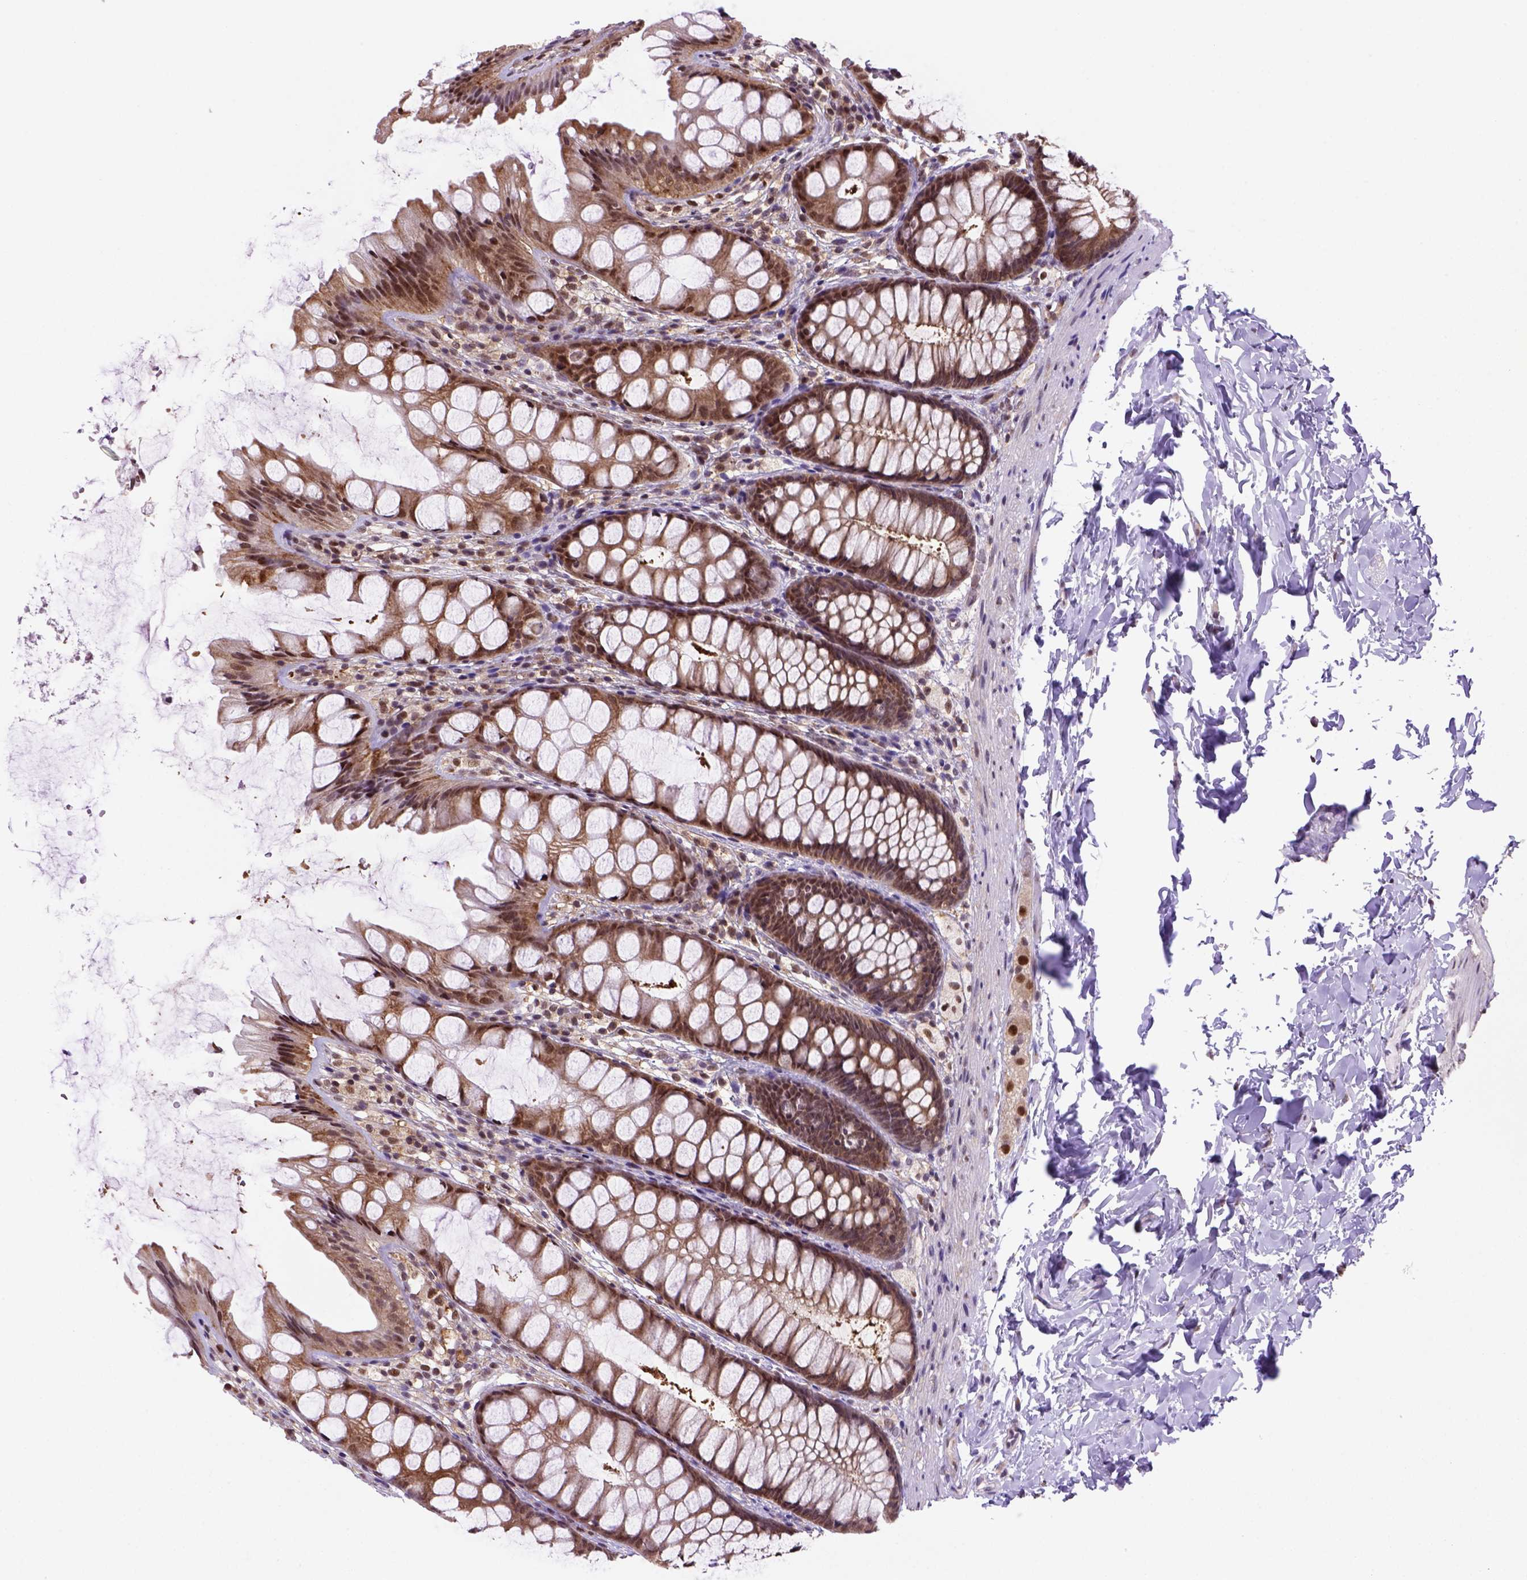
{"staining": {"intensity": "strong", "quantity": ">75%", "location": "nuclear"}, "tissue": "colon", "cell_type": "Endothelial cells", "image_type": "normal", "snomed": [{"axis": "morphology", "description": "Normal tissue, NOS"}, {"axis": "topography", "description": "Colon"}], "caption": "Brown immunohistochemical staining in unremarkable human colon demonstrates strong nuclear positivity in approximately >75% of endothelial cells.", "gene": "PSMC2", "patient": {"sex": "male", "age": 47}}